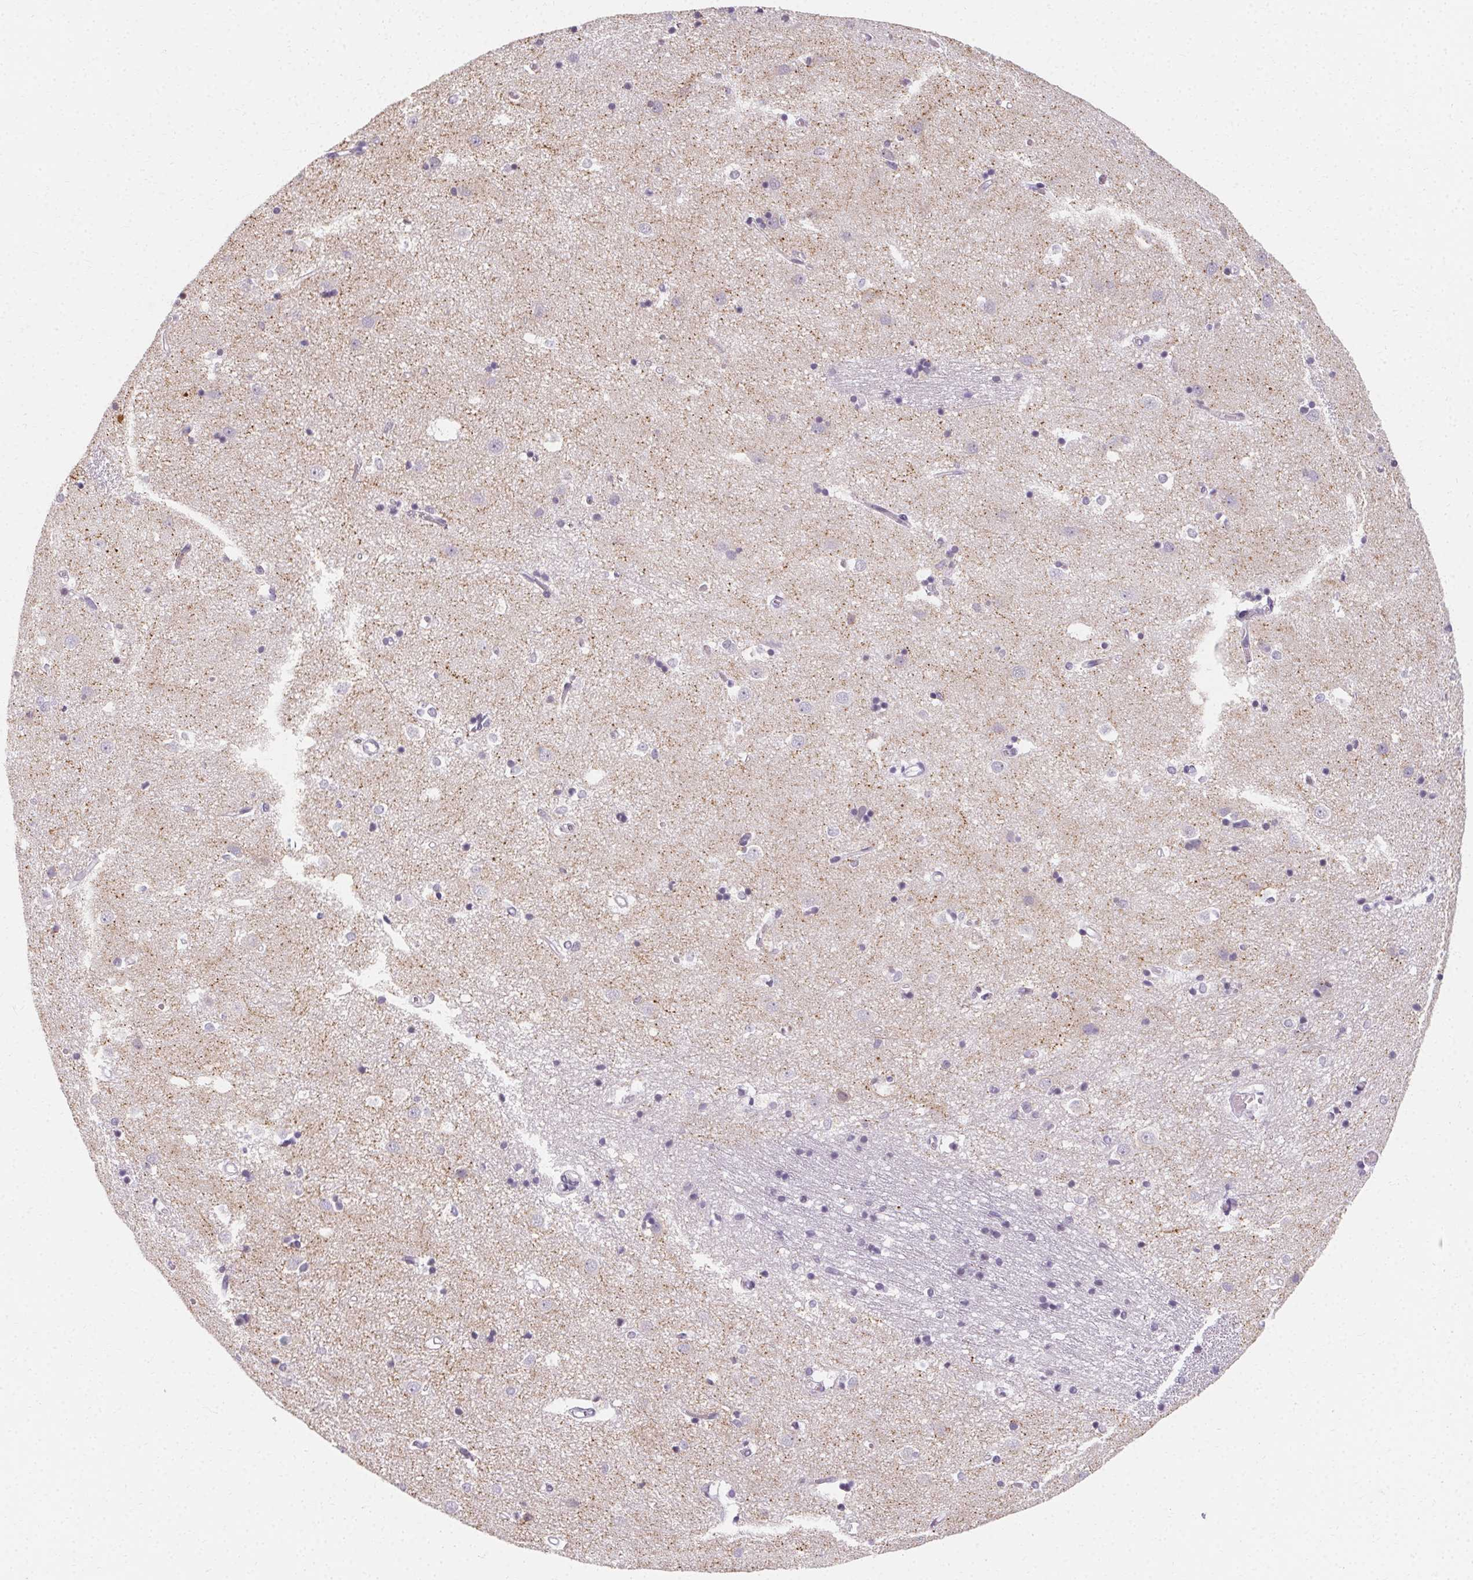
{"staining": {"intensity": "negative", "quantity": "none", "location": "none"}, "tissue": "caudate", "cell_type": "Glial cells", "image_type": "normal", "snomed": [{"axis": "morphology", "description": "Normal tissue, NOS"}, {"axis": "topography", "description": "Lateral ventricle wall"}], "caption": "This is a image of immunohistochemistry staining of benign caudate, which shows no staining in glial cells. (Immunohistochemistry, brightfield microscopy, high magnification).", "gene": "SYNPR", "patient": {"sex": "male", "age": 54}}